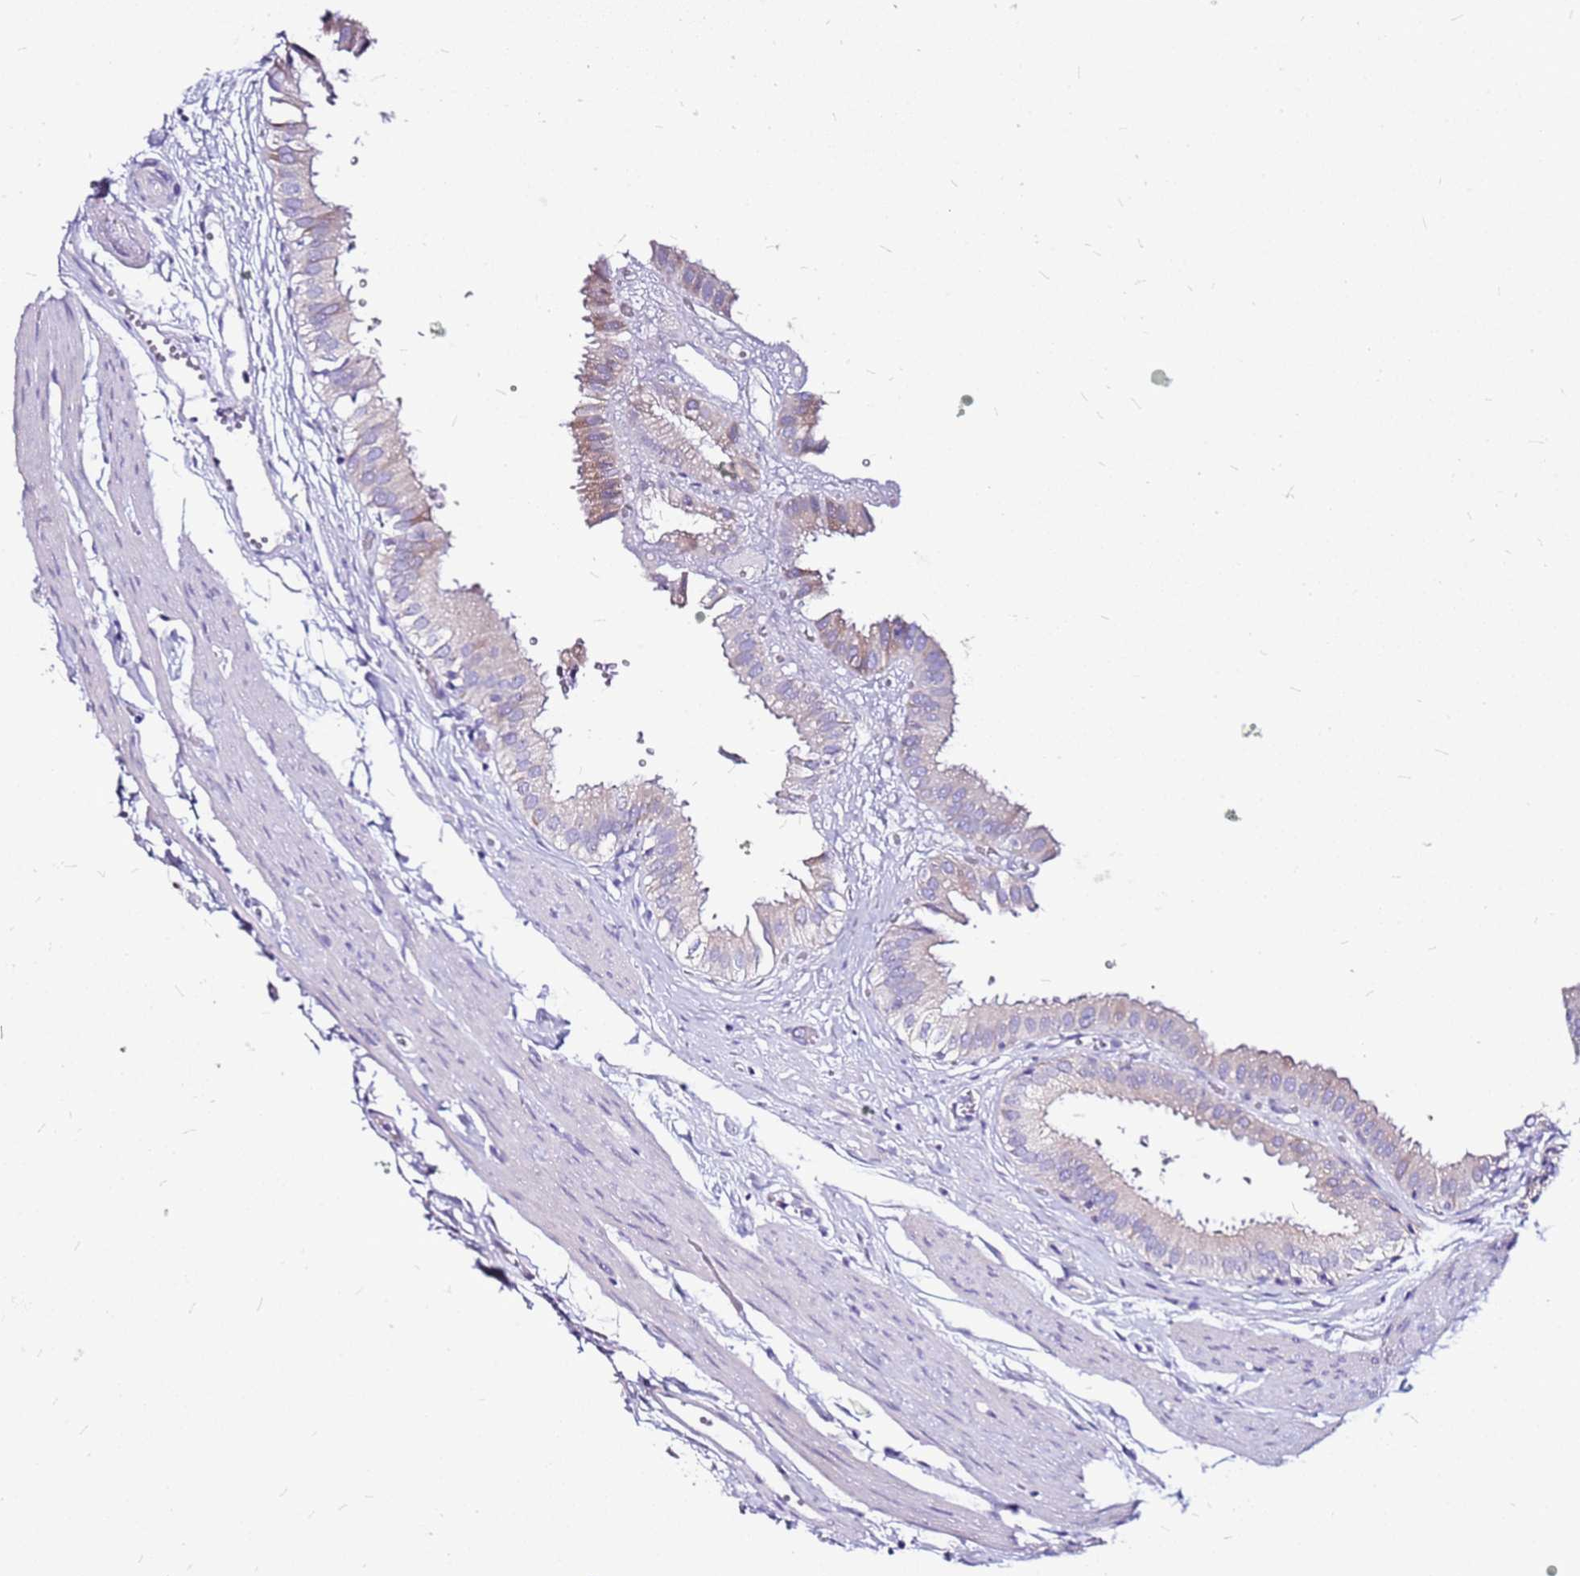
{"staining": {"intensity": "weak", "quantity": "<25%", "location": "cytoplasmic/membranous"}, "tissue": "gallbladder", "cell_type": "Glandular cells", "image_type": "normal", "snomed": [{"axis": "morphology", "description": "Normal tissue, NOS"}, {"axis": "topography", "description": "Gallbladder"}], "caption": "IHC histopathology image of unremarkable gallbladder: human gallbladder stained with DAB demonstrates no significant protein staining in glandular cells.", "gene": "CASD1", "patient": {"sex": "female", "age": 61}}